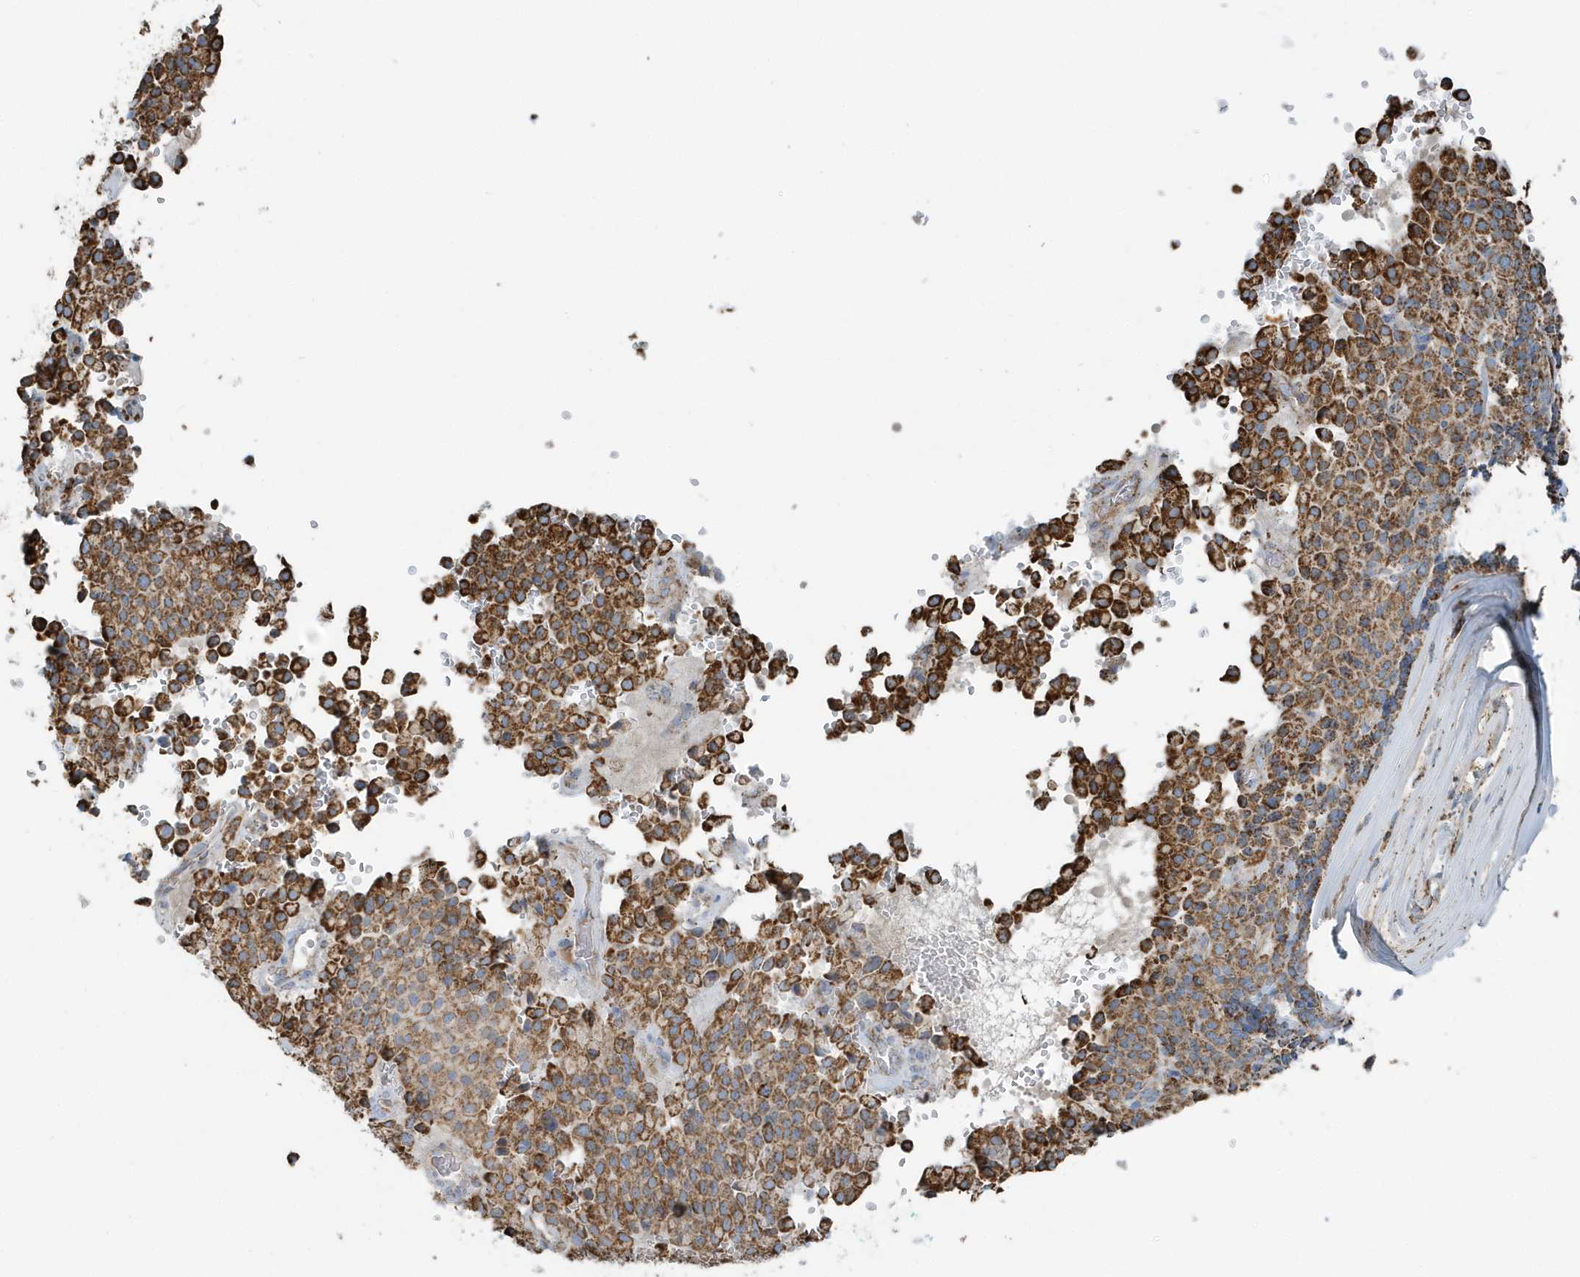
{"staining": {"intensity": "strong", "quantity": ">75%", "location": "cytoplasmic/membranous"}, "tissue": "pancreatic cancer", "cell_type": "Tumor cells", "image_type": "cancer", "snomed": [{"axis": "morphology", "description": "Adenocarcinoma, NOS"}, {"axis": "topography", "description": "Pancreas"}], "caption": "Protein staining exhibits strong cytoplasmic/membranous expression in approximately >75% of tumor cells in pancreatic cancer (adenocarcinoma).", "gene": "RAB11FIP3", "patient": {"sex": "male", "age": 65}}